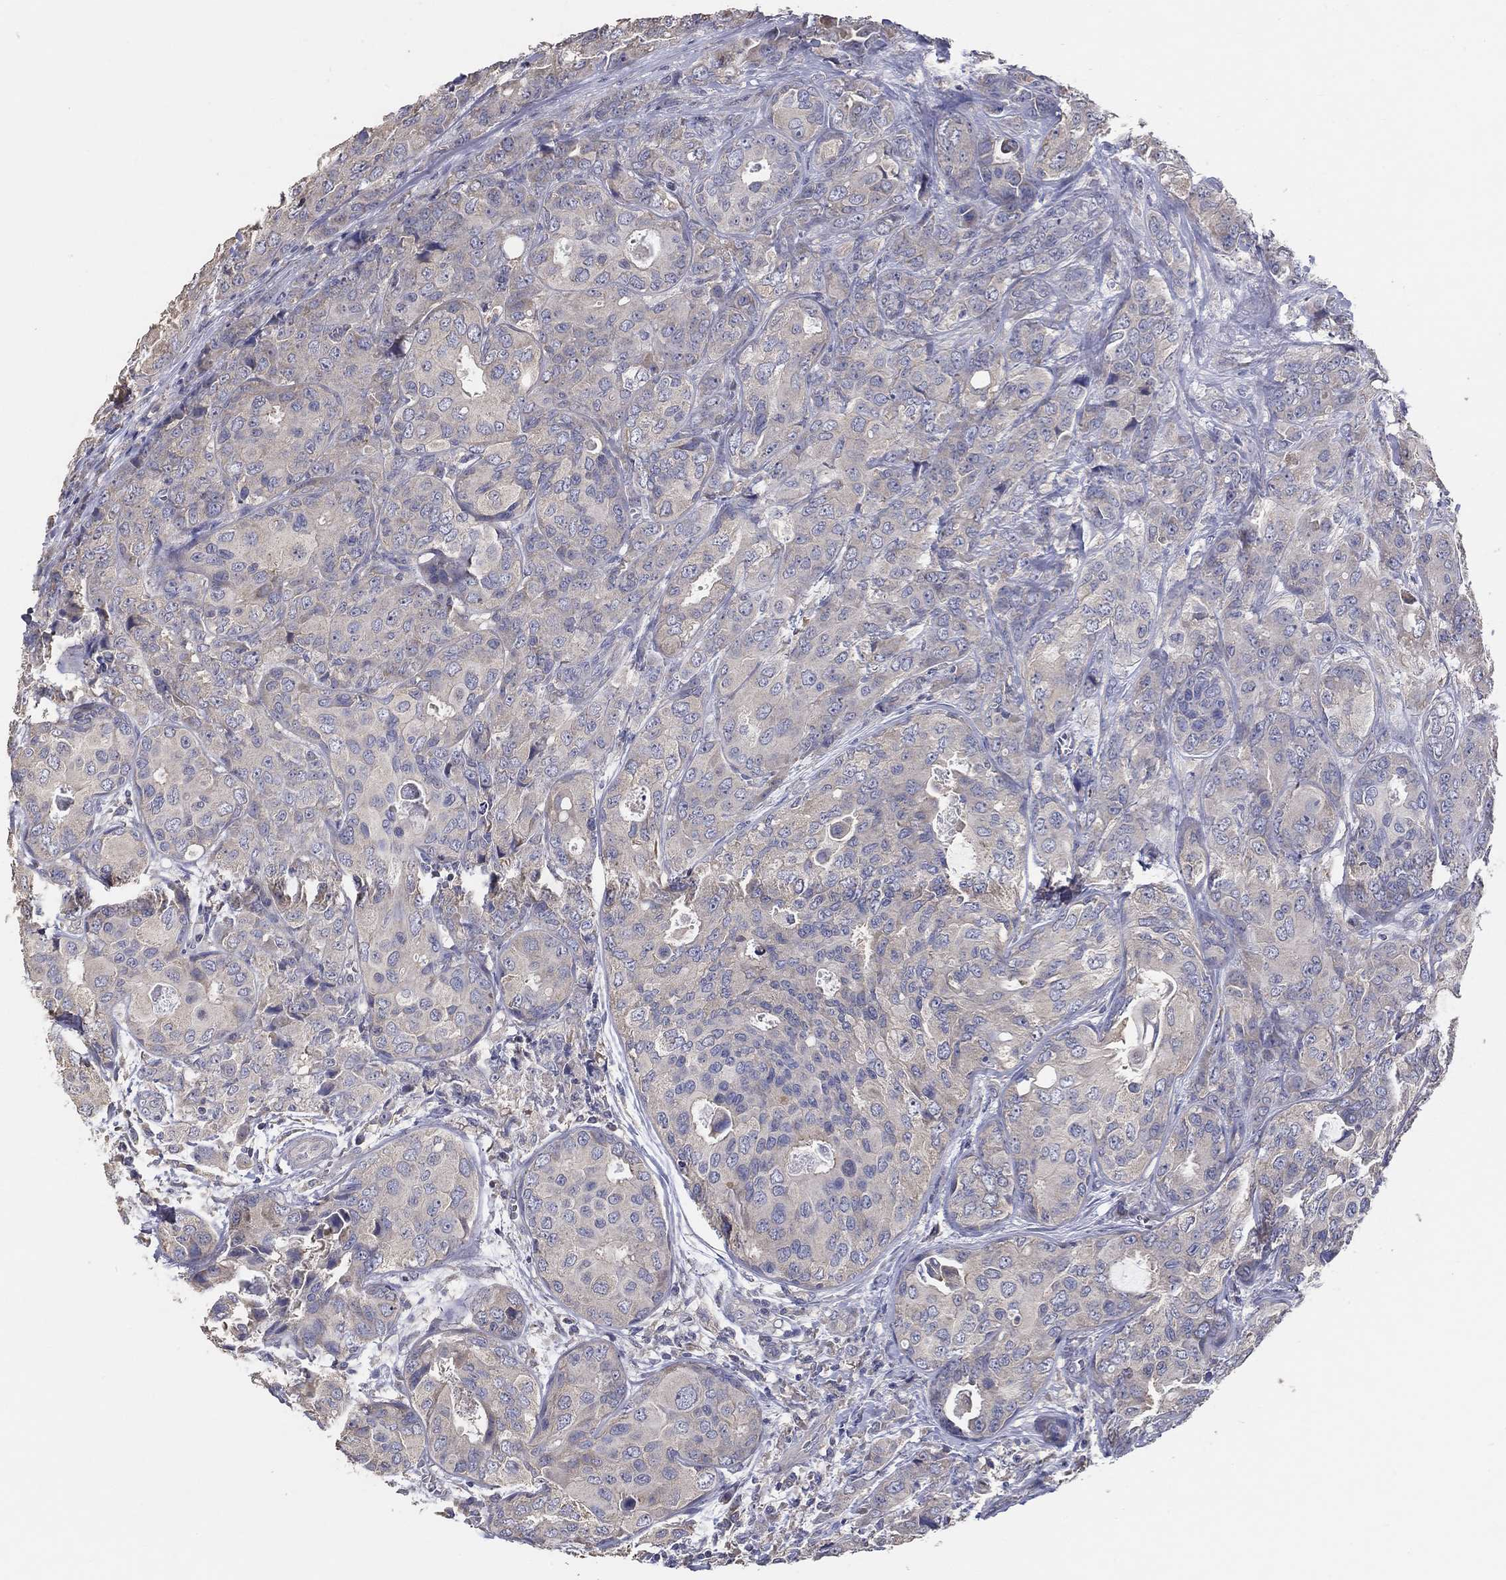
{"staining": {"intensity": "negative", "quantity": "none", "location": "none"}, "tissue": "breast cancer", "cell_type": "Tumor cells", "image_type": "cancer", "snomed": [{"axis": "morphology", "description": "Duct carcinoma"}, {"axis": "topography", "description": "Breast"}], "caption": "Breast cancer was stained to show a protein in brown. There is no significant staining in tumor cells.", "gene": "DOCK3", "patient": {"sex": "female", "age": 43}}